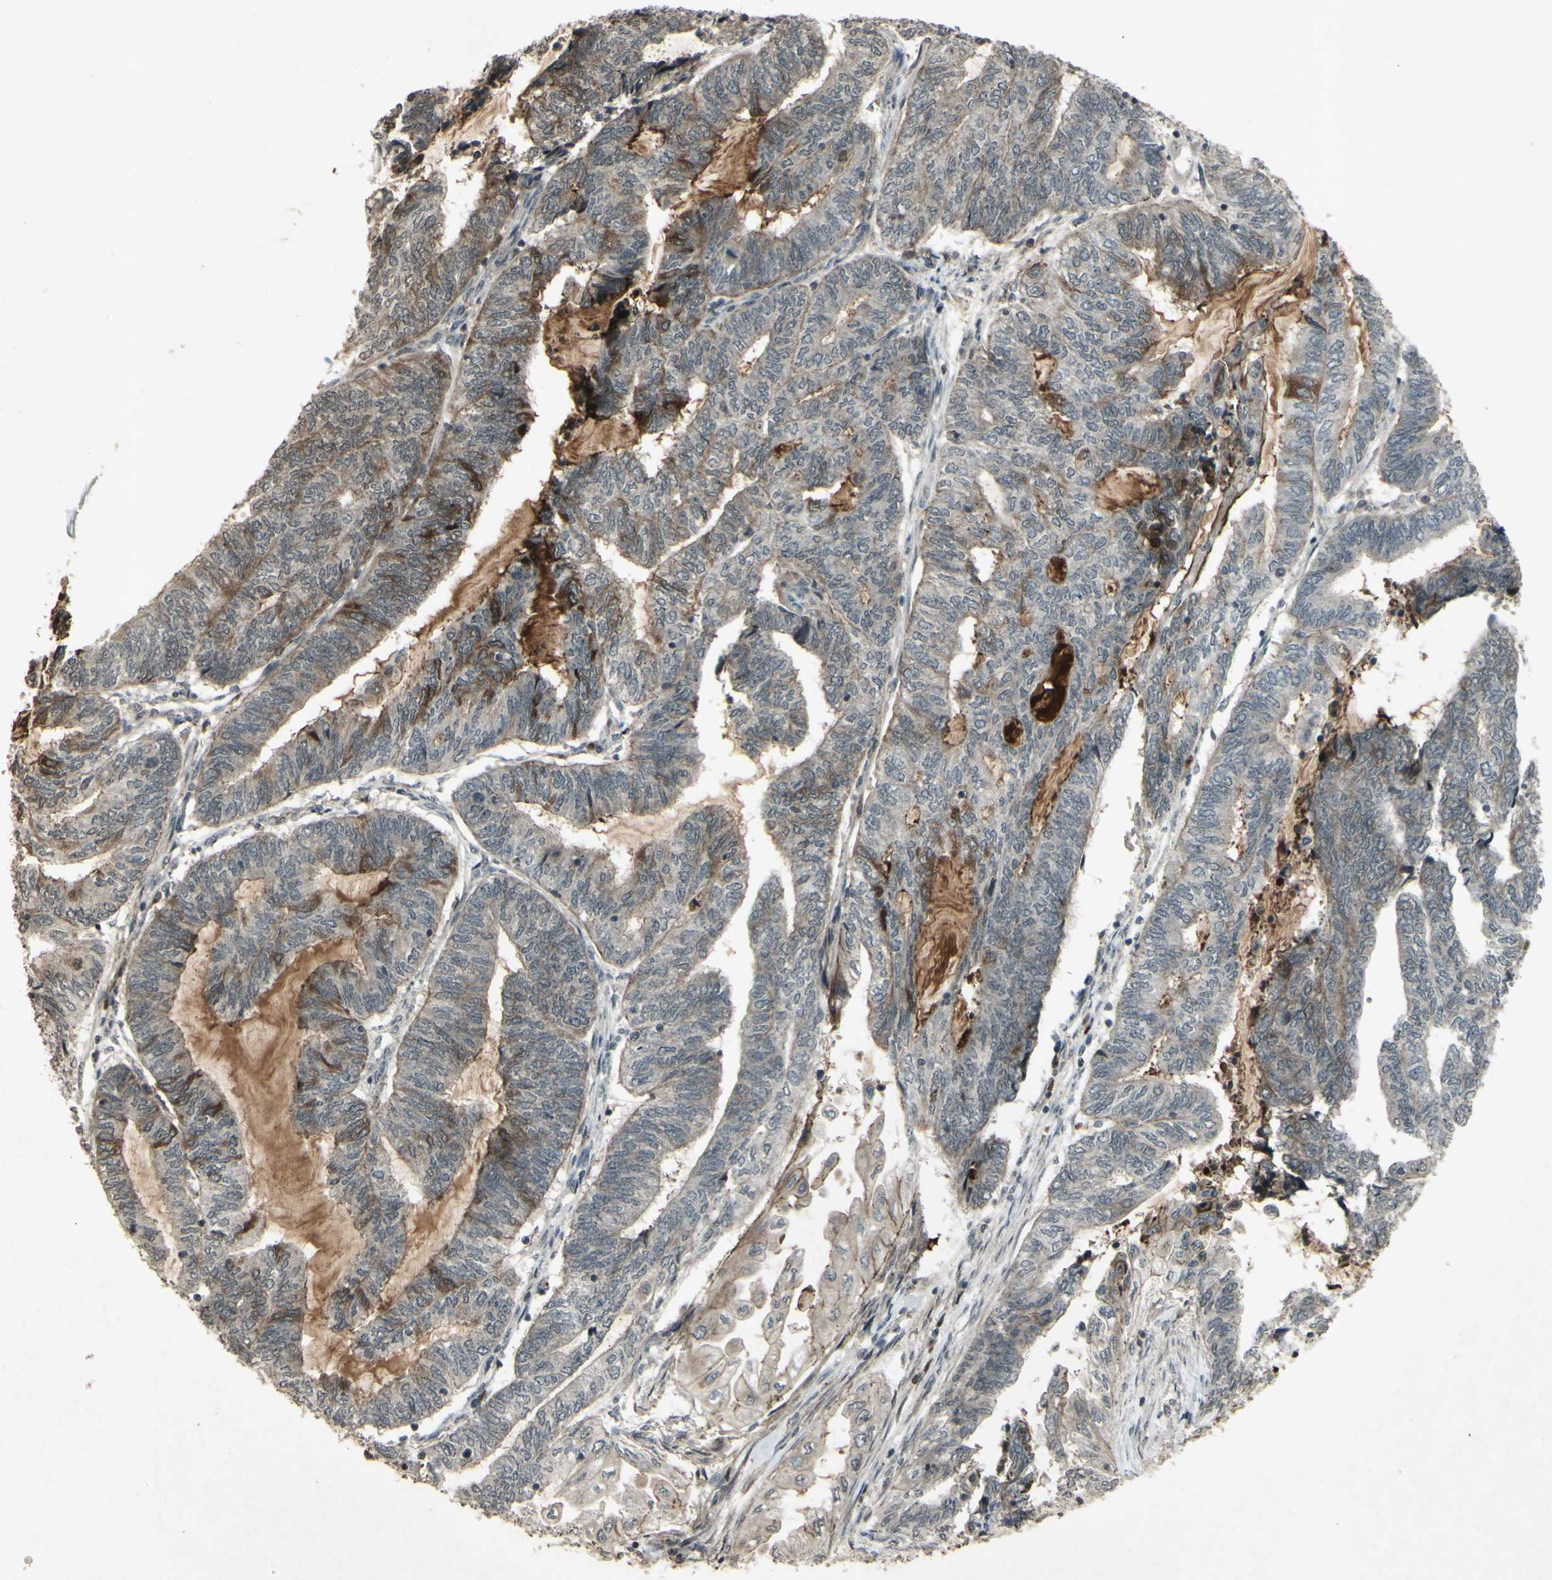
{"staining": {"intensity": "weak", "quantity": "25%-75%", "location": "cytoplasmic/membranous"}, "tissue": "endometrial cancer", "cell_type": "Tumor cells", "image_type": "cancer", "snomed": [{"axis": "morphology", "description": "Adenocarcinoma, NOS"}, {"axis": "topography", "description": "Uterus"}, {"axis": "topography", "description": "Endometrium"}], "caption": "Brown immunohistochemical staining in adenocarcinoma (endometrial) reveals weak cytoplasmic/membranous staining in about 25%-75% of tumor cells.", "gene": "BLNK", "patient": {"sex": "female", "age": 70}}